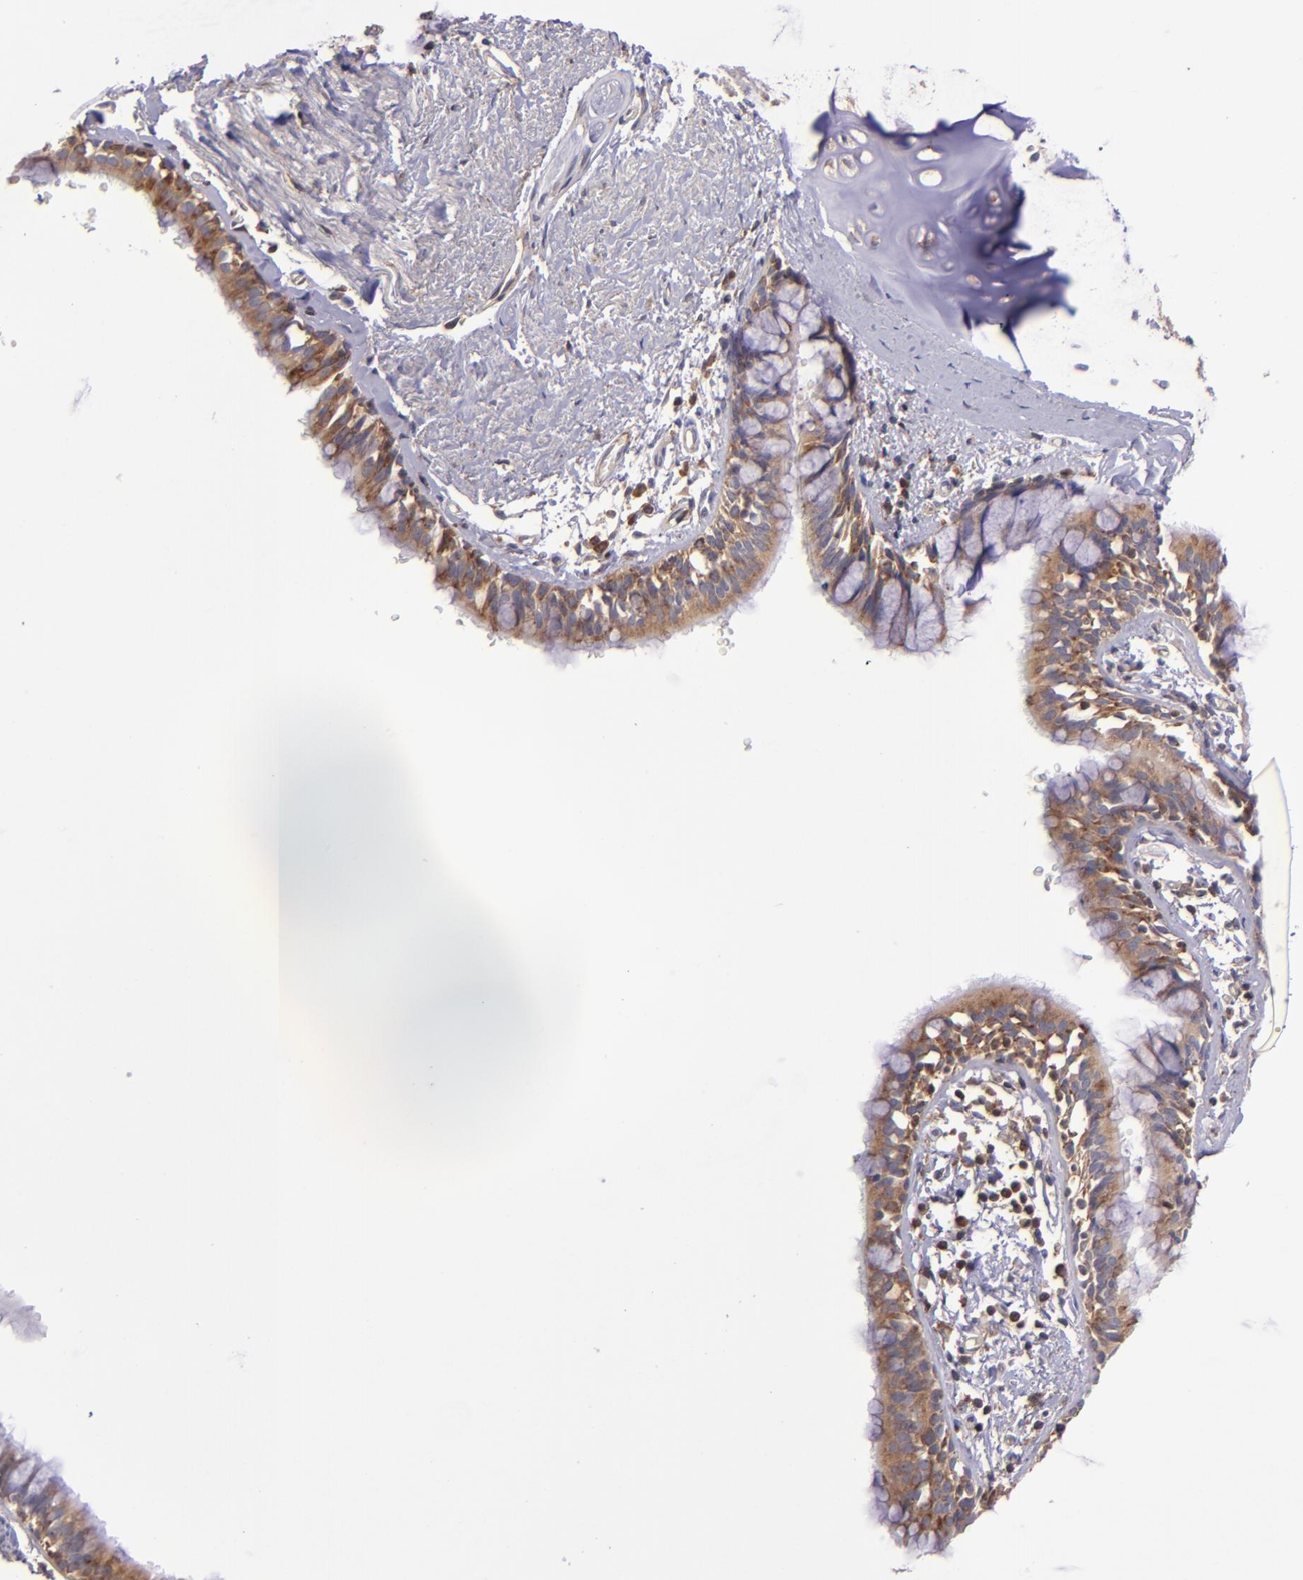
{"staining": {"intensity": "moderate", "quantity": ">75%", "location": "cytoplasmic/membranous"}, "tissue": "bronchus", "cell_type": "Respiratory epithelial cells", "image_type": "normal", "snomed": [{"axis": "morphology", "description": "Normal tissue, NOS"}, {"axis": "topography", "description": "Lymph node of abdomen"}, {"axis": "topography", "description": "Lymph node of pelvis"}], "caption": "Respiratory epithelial cells display moderate cytoplasmic/membranous expression in about >75% of cells in benign bronchus. The staining is performed using DAB brown chromogen to label protein expression. The nuclei are counter-stained blue using hematoxylin.", "gene": "EIF4ENIF1", "patient": {"sex": "female", "age": 65}}